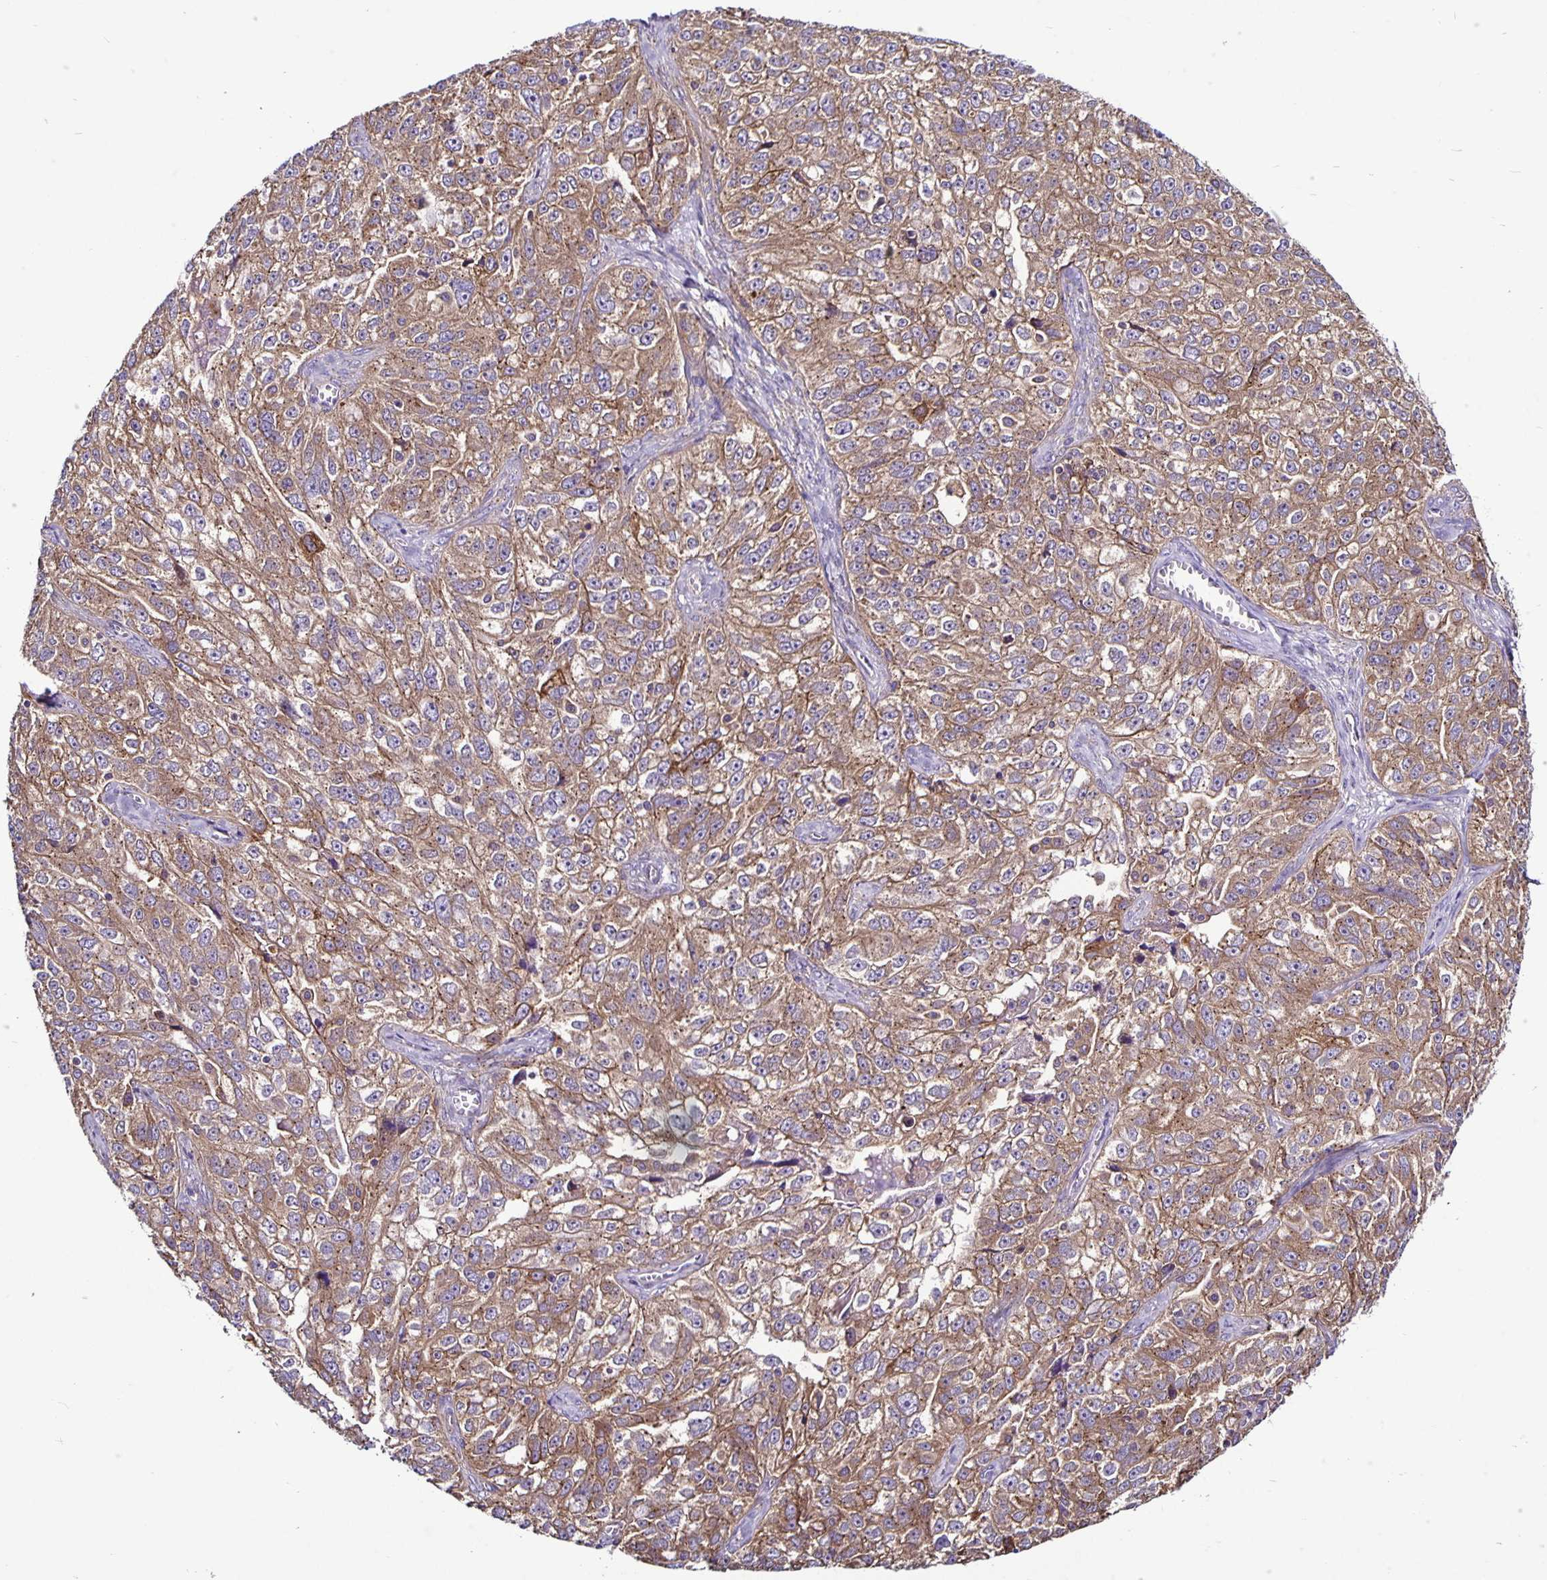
{"staining": {"intensity": "moderate", "quantity": ">75%", "location": "cytoplasmic/membranous"}, "tissue": "ovarian cancer", "cell_type": "Tumor cells", "image_type": "cancer", "snomed": [{"axis": "morphology", "description": "Cystadenocarcinoma, serous, NOS"}, {"axis": "topography", "description": "Ovary"}], "caption": "This histopathology image displays ovarian cancer stained with IHC to label a protein in brown. The cytoplasmic/membranous of tumor cells show moderate positivity for the protein. Nuclei are counter-stained blue.", "gene": "SNX5", "patient": {"sex": "female", "age": 51}}